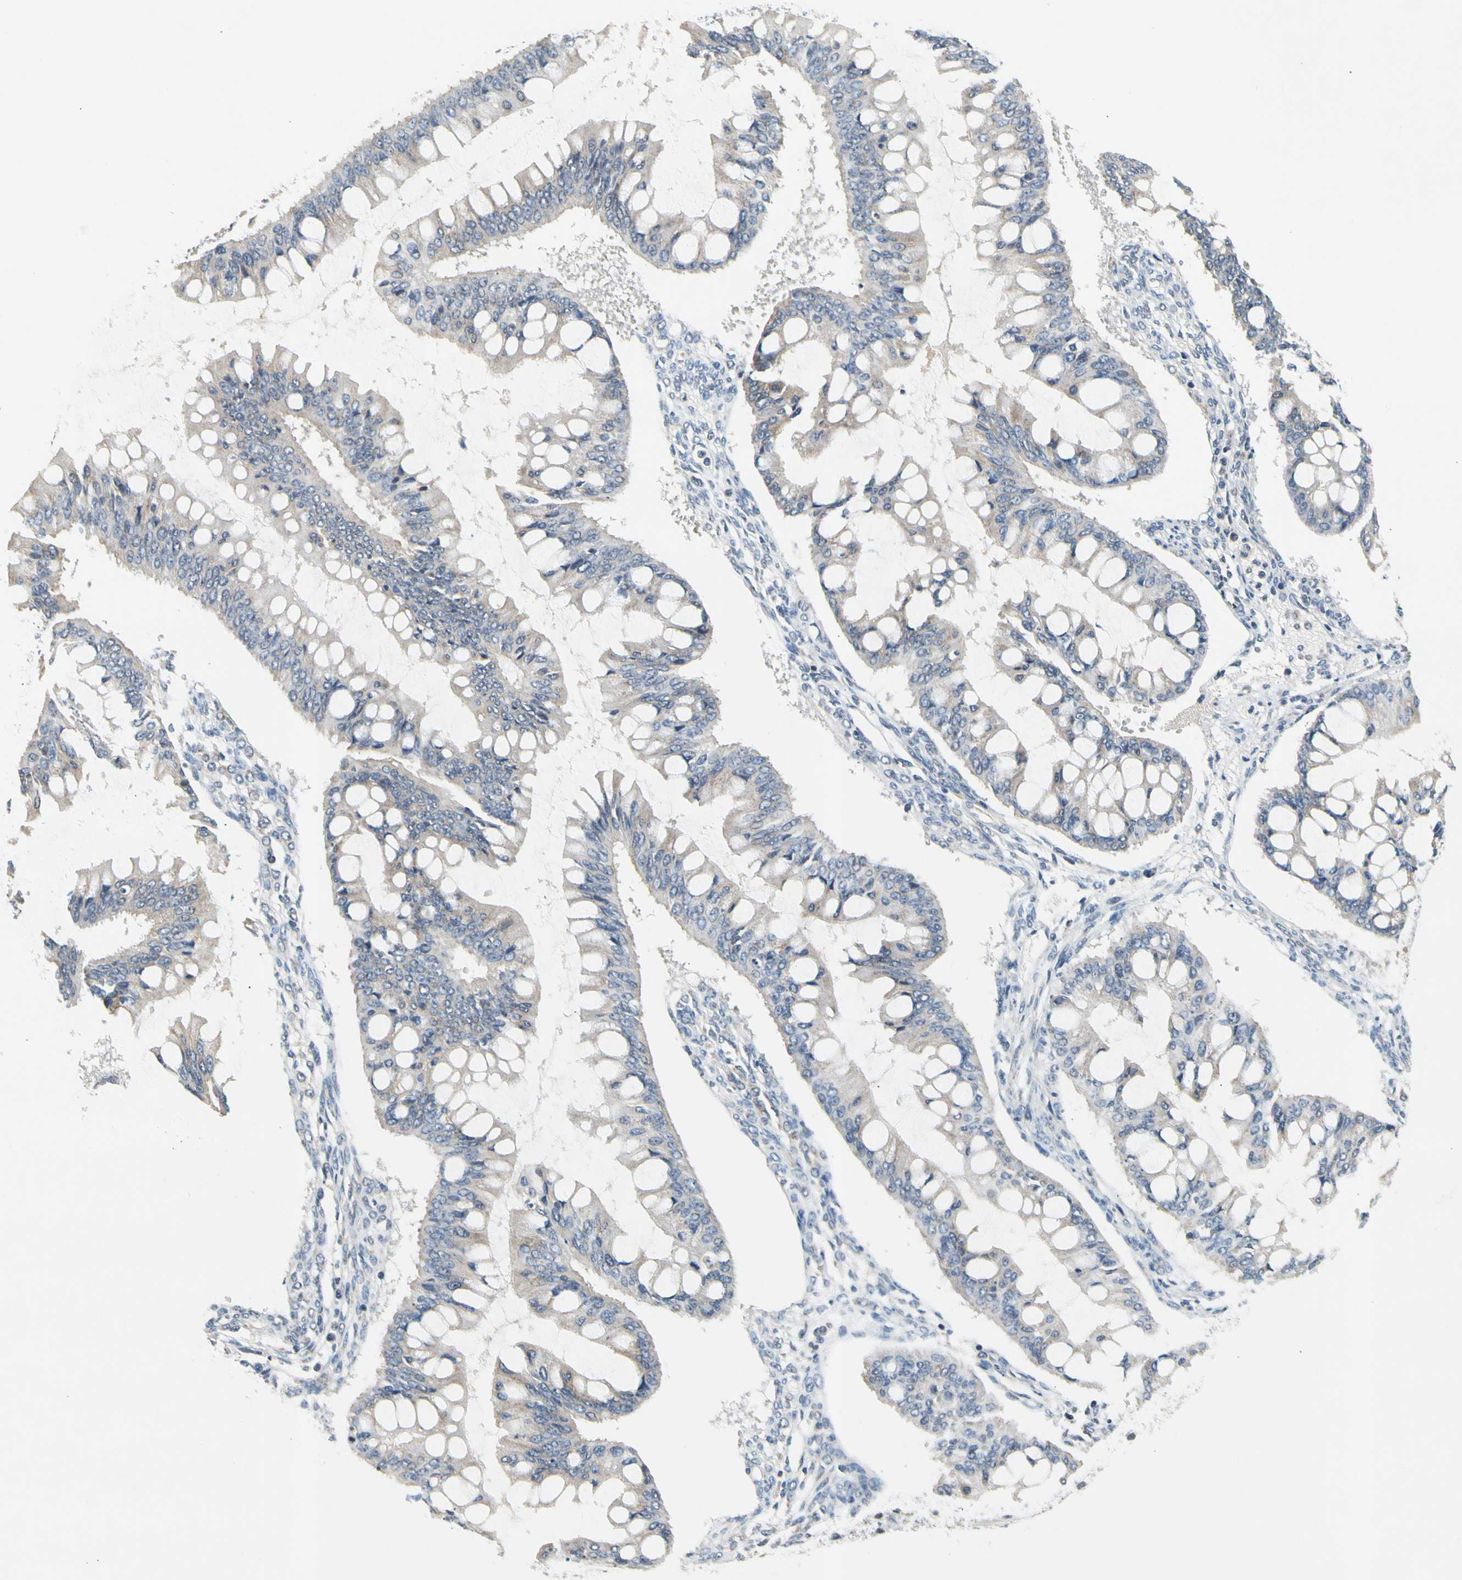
{"staining": {"intensity": "weak", "quantity": "25%-75%", "location": "cytoplasmic/membranous"}, "tissue": "ovarian cancer", "cell_type": "Tumor cells", "image_type": "cancer", "snomed": [{"axis": "morphology", "description": "Cystadenocarcinoma, mucinous, NOS"}, {"axis": "topography", "description": "Ovary"}], "caption": "An image of human ovarian mucinous cystadenocarcinoma stained for a protein reveals weak cytoplasmic/membranous brown staining in tumor cells. The protein is stained brown, and the nuclei are stained in blue (DAB (3,3'-diaminobenzidine) IHC with brightfield microscopy, high magnification).", "gene": "SOX30", "patient": {"sex": "female", "age": 73}}